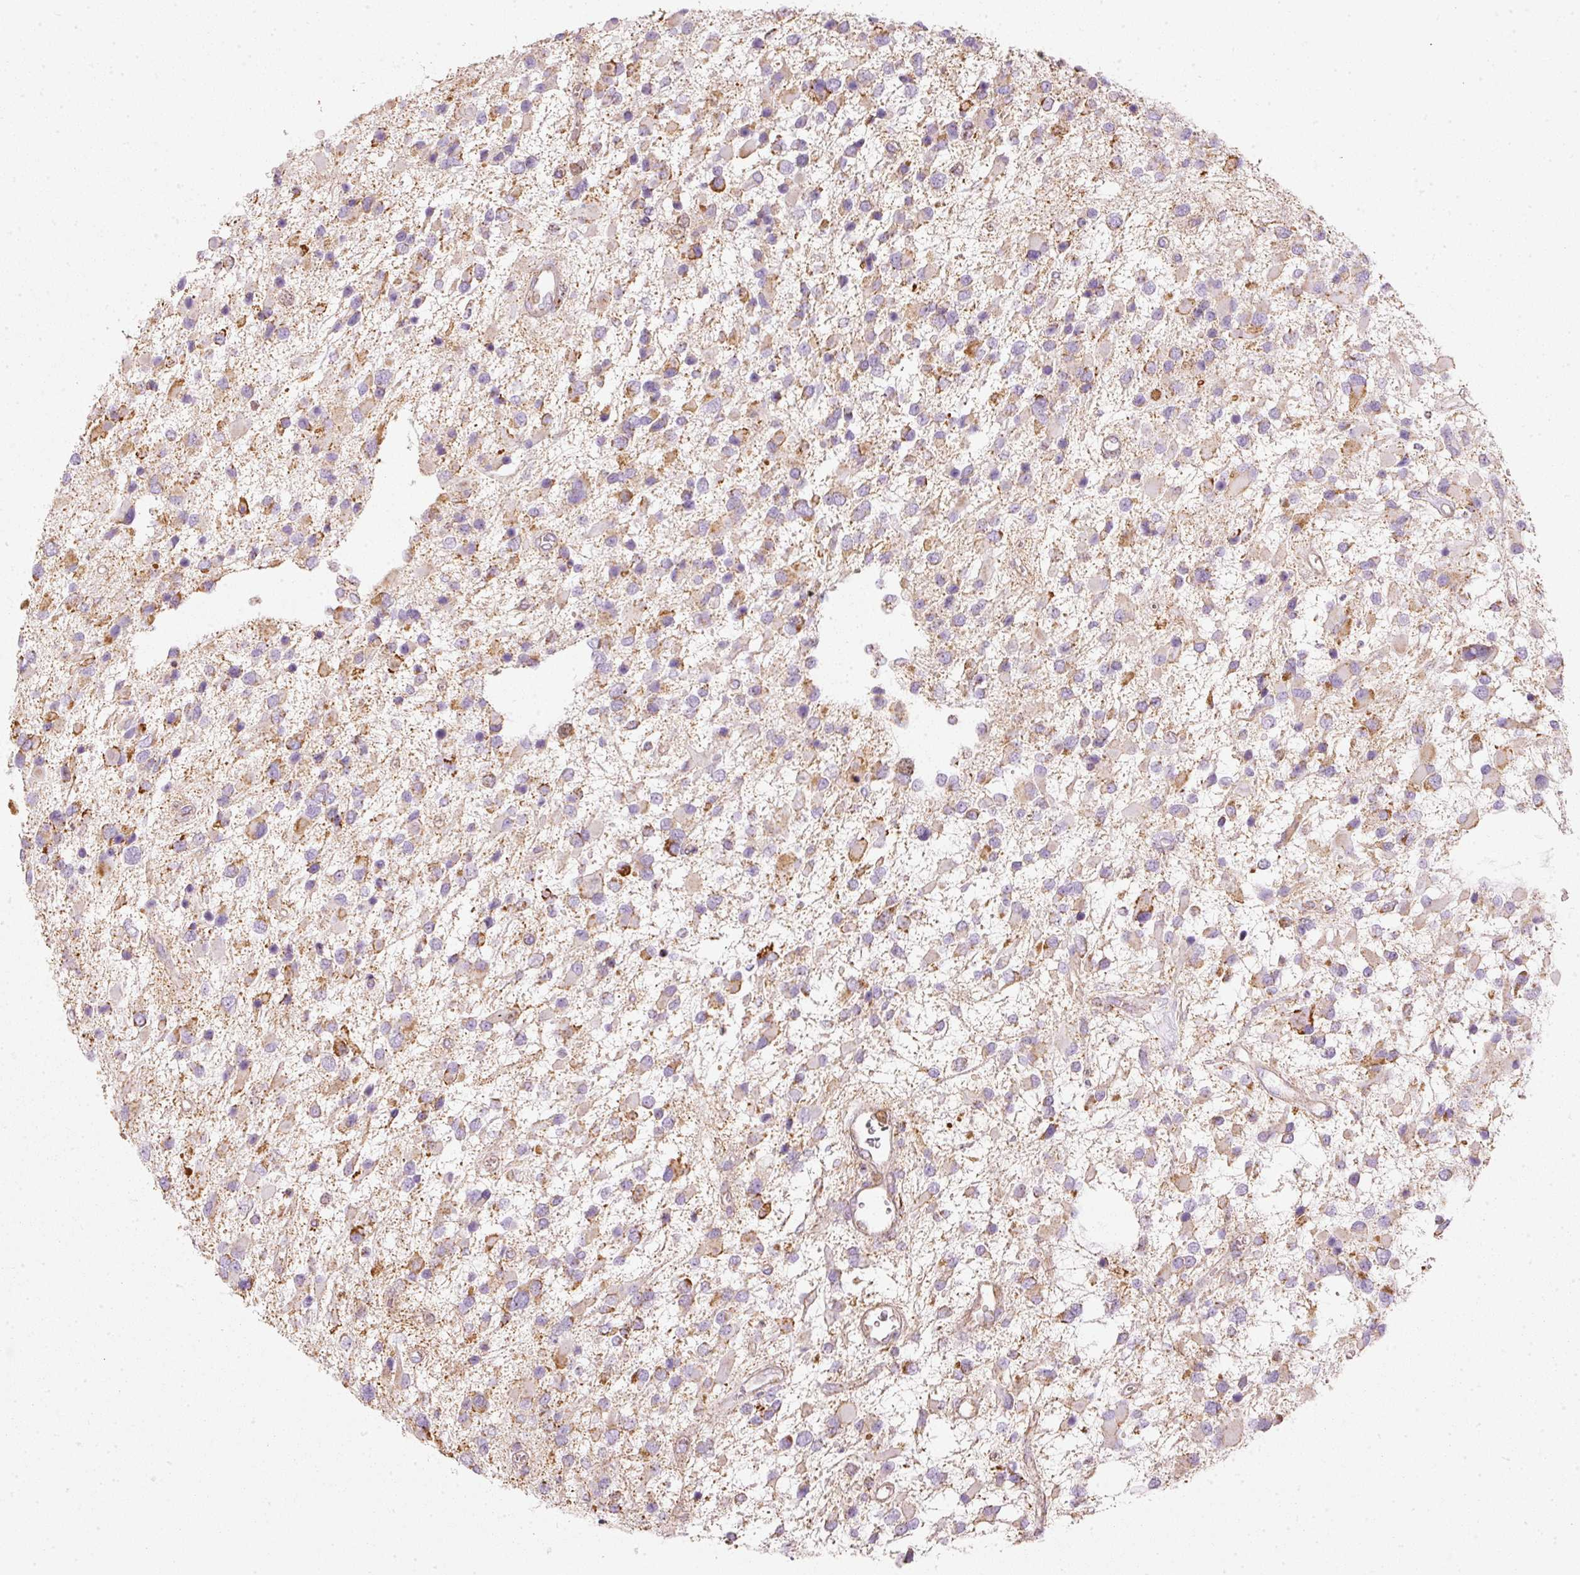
{"staining": {"intensity": "moderate", "quantity": "25%-75%", "location": "cytoplasmic/membranous,nuclear"}, "tissue": "glioma", "cell_type": "Tumor cells", "image_type": "cancer", "snomed": [{"axis": "morphology", "description": "Glioma, malignant, High grade"}, {"axis": "topography", "description": "Brain"}], "caption": "Brown immunohistochemical staining in human malignant high-grade glioma demonstrates moderate cytoplasmic/membranous and nuclear expression in about 25%-75% of tumor cells. (Stains: DAB (3,3'-diaminobenzidine) in brown, nuclei in blue, Microscopy: brightfield microscopy at high magnification).", "gene": "DUT", "patient": {"sex": "male", "age": 53}}